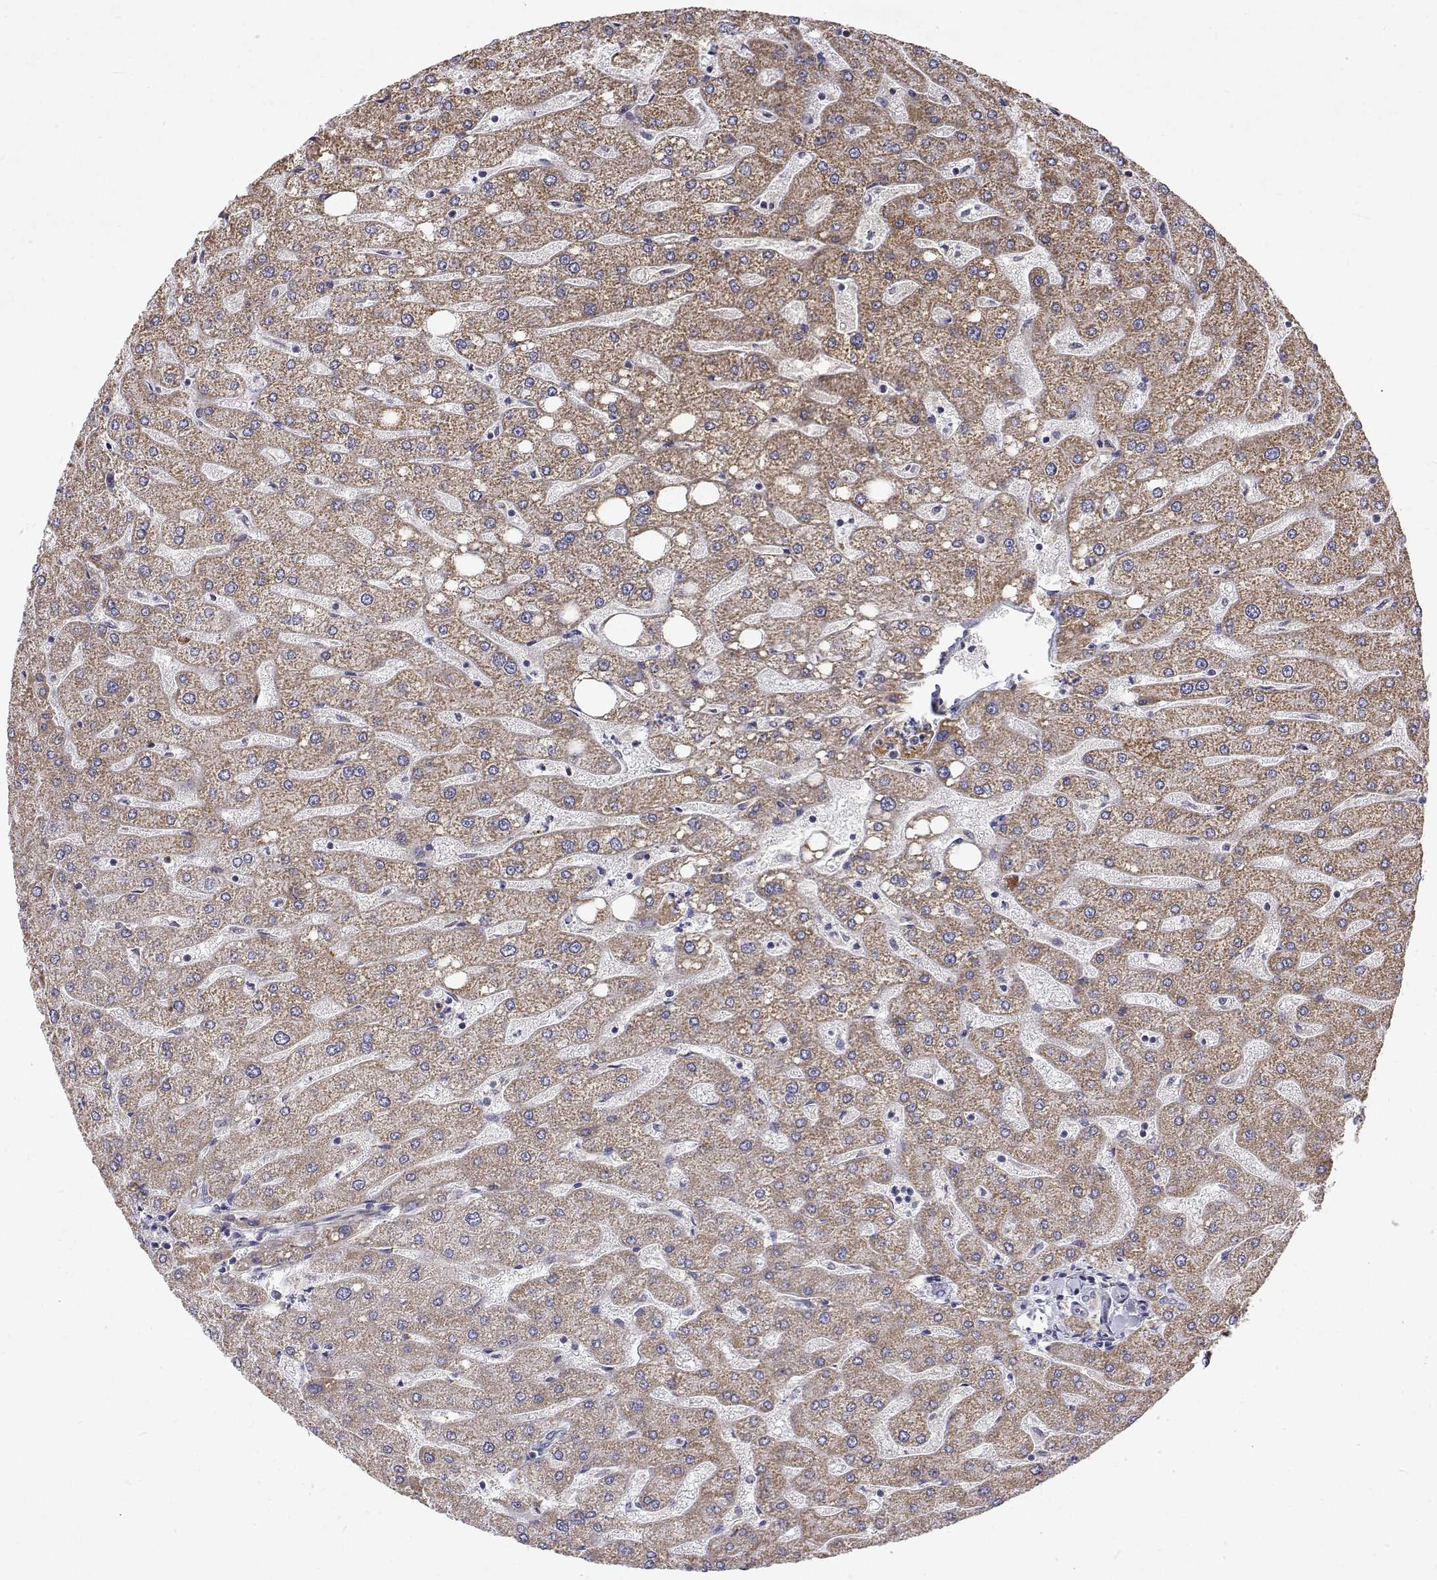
{"staining": {"intensity": "negative", "quantity": "none", "location": "none"}, "tissue": "liver", "cell_type": "Cholangiocytes", "image_type": "normal", "snomed": [{"axis": "morphology", "description": "Normal tissue, NOS"}, {"axis": "topography", "description": "Liver"}], "caption": "IHC of normal human liver shows no staining in cholangiocytes.", "gene": "TRIM60", "patient": {"sex": "male", "age": 67}}